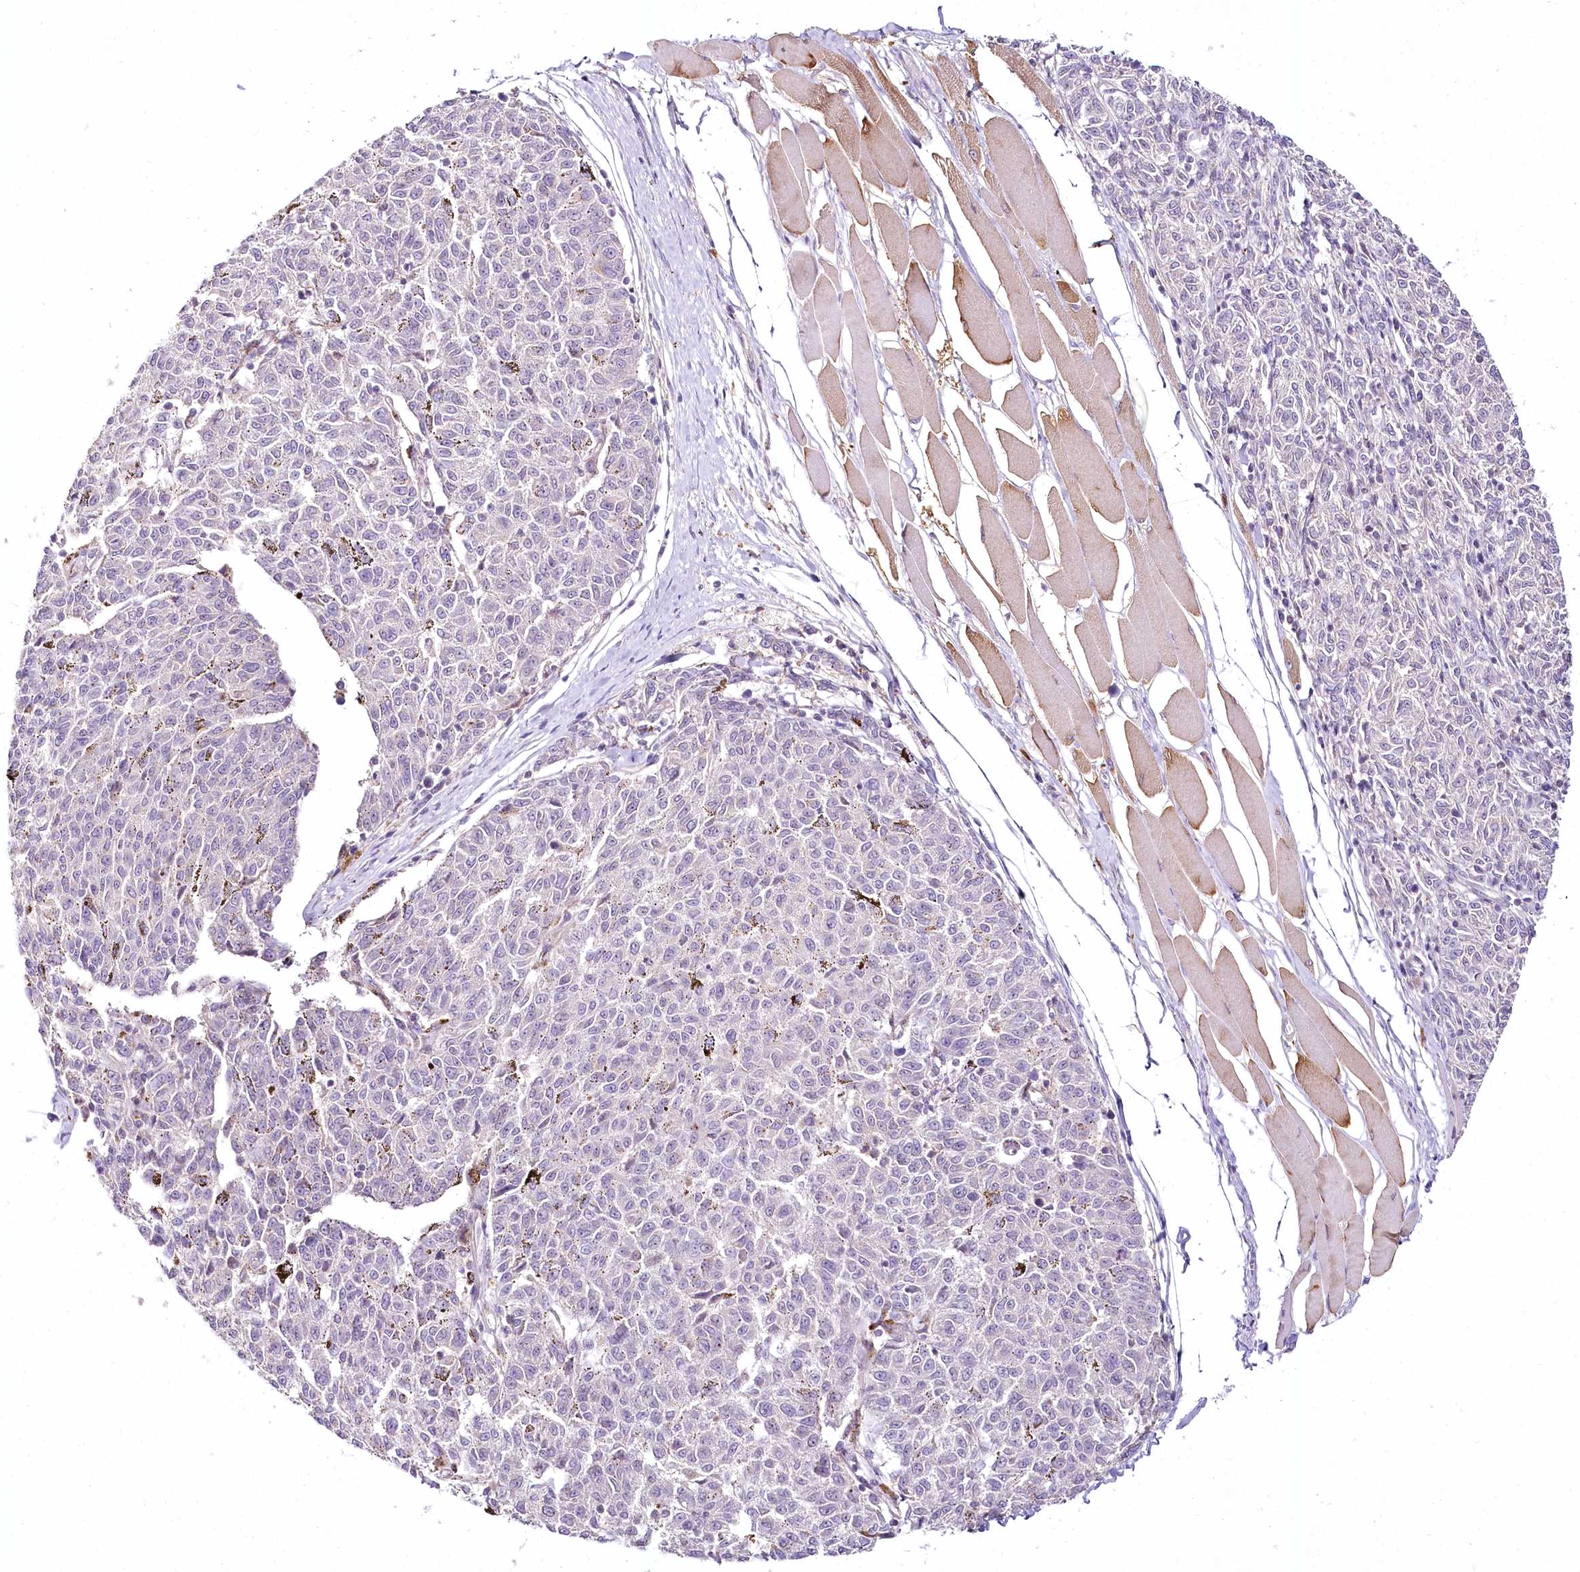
{"staining": {"intensity": "negative", "quantity": "none", "location": "none"}, "tissue": "melanoma", "cell_type": "Tumor cells", "image_type": "cancer", "snomed": [{"axis": "morphology", "description": "Malignant melanoma, NOS"}, {"axis": "topography", "description": "Skin"}], "caption": "A high-resolution image shows immunohistochemistry staining of melanoma, which shows no significant expression in tumor cells. (Brightfield microscopy of DAB IHC at high magnification).", "gene": "VWA5A", "patient": {"sex": "female", "age": 72}}